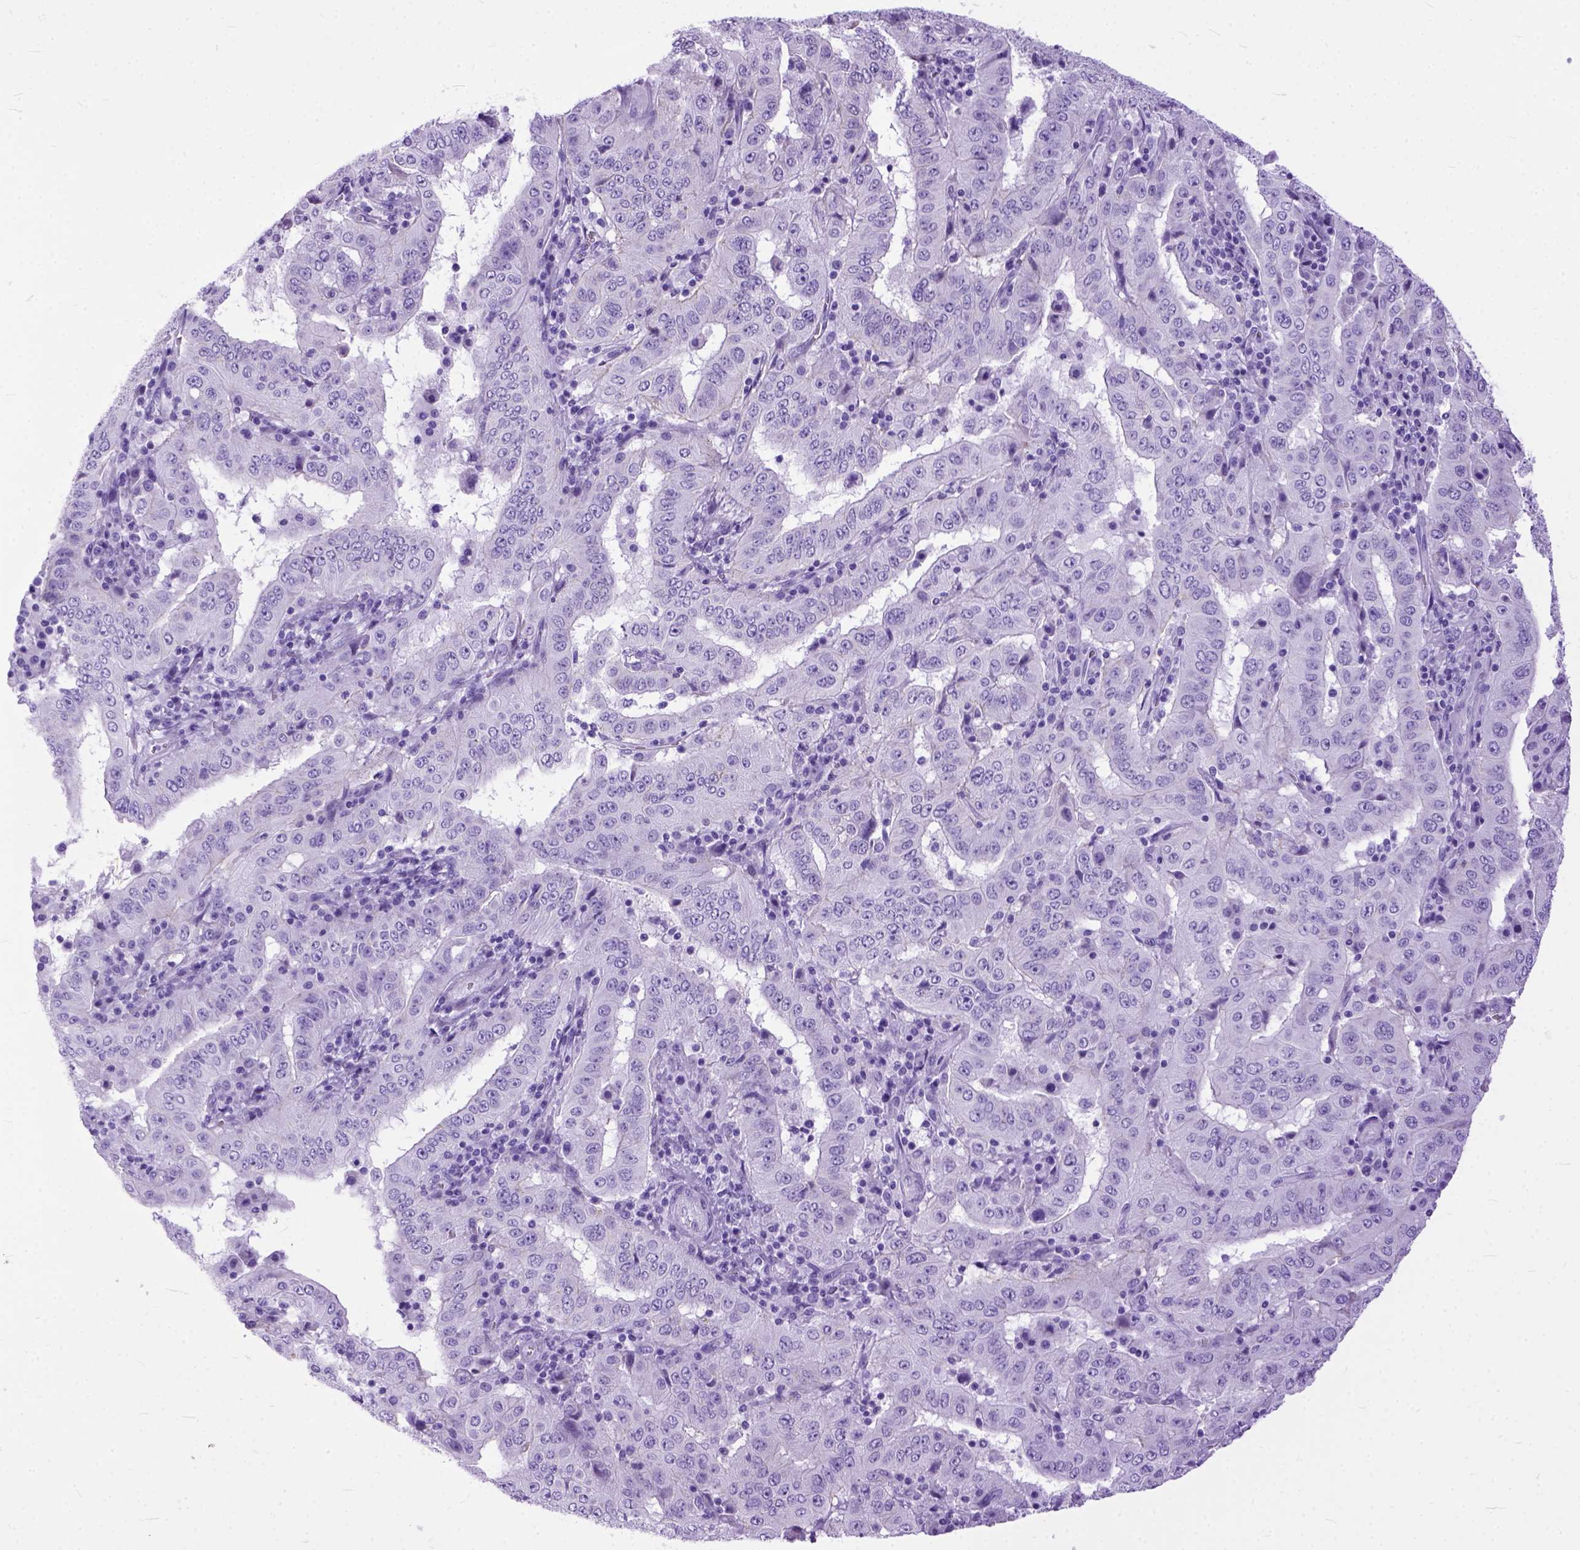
{"staining": {"intensity": "negative", "quantity": "none", "location": "none"}, "tissue": "pancreatic cancer", "cell_type": "Tumor cells", "image_type": "cancer", "snomed": [{"axis": "morphology", "description": "Adenocarcinoma, NOS"}, {"axis": "topography", "description": "Pancreas"}], "caption": "An immunohistochemistry image of pancreatic adenocarcinoma is shown. There is no staining in tumor cells of pancreatic adenocarcinoma.", "gene": "GNGT1", "patient": {"sex": "male", "age": 63}}